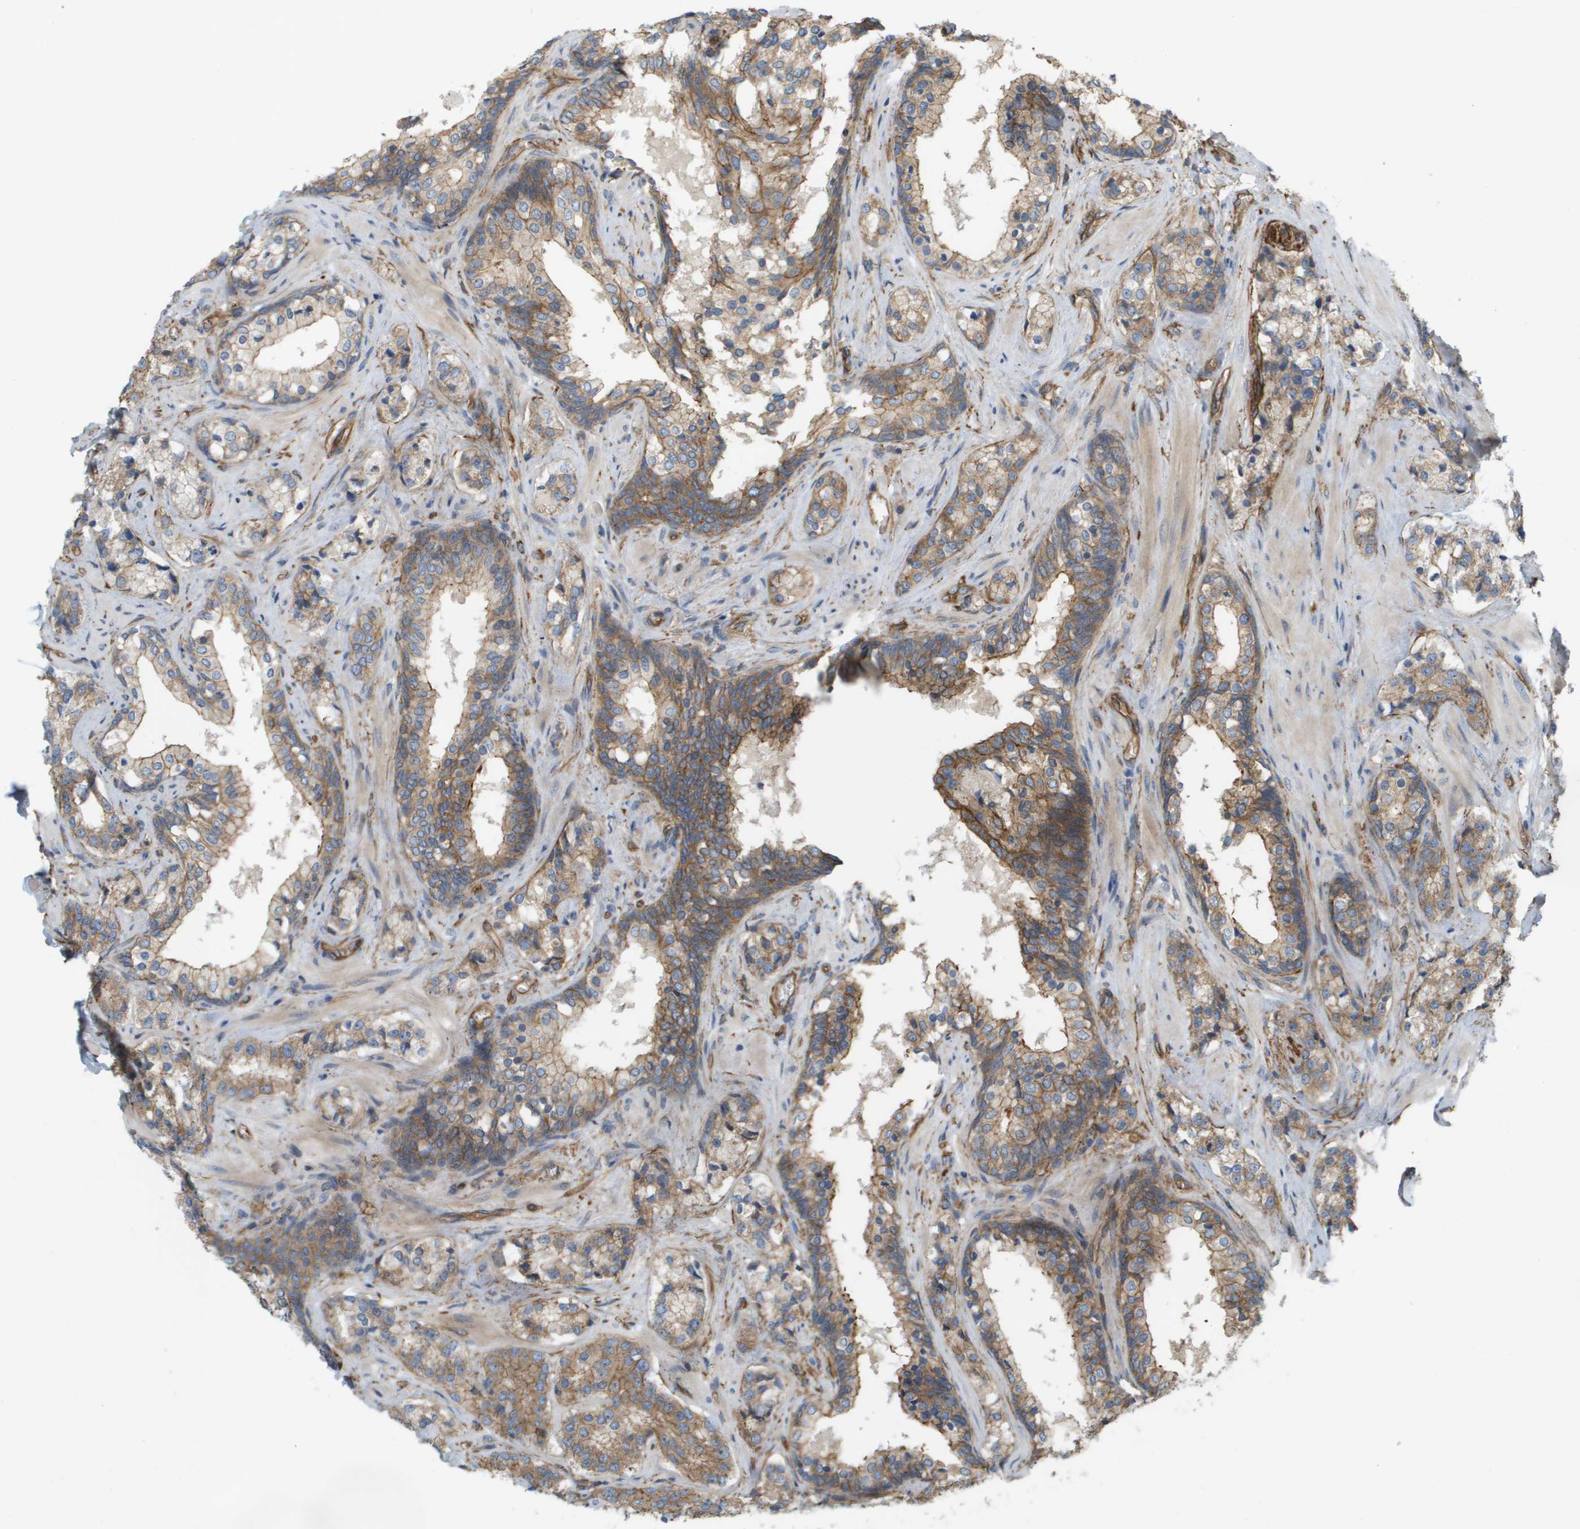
{"staining": {"intensity": "moderate", "quantity": ">75%", "location": "cytoplasmic/membranous"}, "tissue": "prostate cancer", "cell_type": "Tumor cells", "image_type": "cancer", "snomed": [{"axis": "morphology", "description": "Adenocarcinoma, High grade"}, {"axis": "topography", "description": "Prostate"}], "caption": "Immunohistochemical staining of prostate high-grade adenocarcinoma exhibits medium levels of moderate cytoplasmic/membranous protein staining in about >75% of tumor cells.", "gene": "SGMS2", "patient": {"sex": "male", "age": 60}}